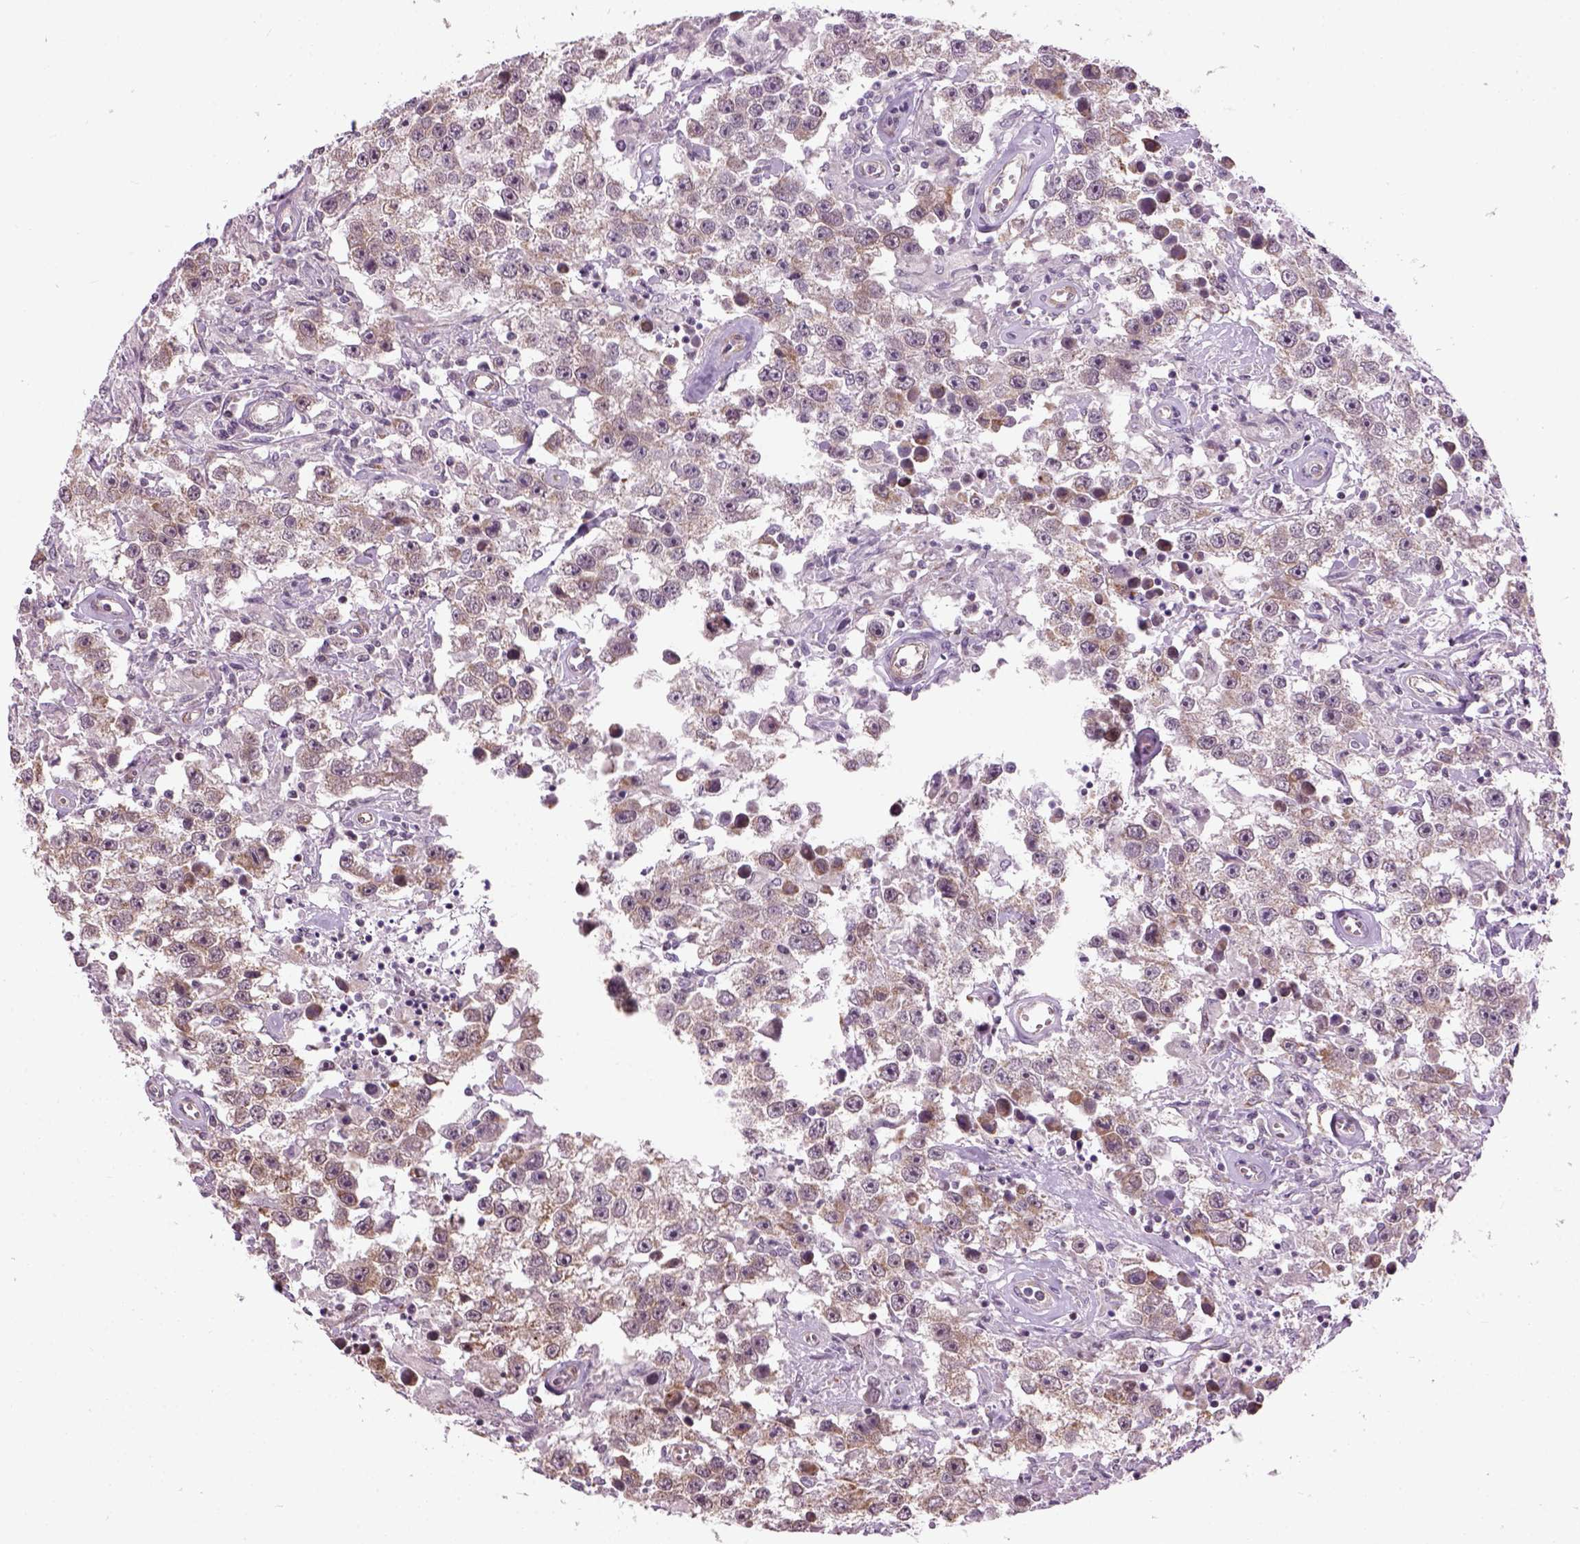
{"staining": {"intensity": "weak", "quantity": ">75%", "location": "cytoplasmic/membranous"}, "tissue": "testis cancer", "cell_type": "Tumor cells", "image_type": "cancer", "snomed": [{"axis": "morphology", "description": "Seminoma, NOS"}, {"axis": "topography", "description": "Testis"}], "caption": "Immunohistochemistry photomicrograph of testis cancer stained for a protein (brown), which exhibits low levels of weak cytoplasmic/membranous staining in about >75% of tumor cells.", "gene": "XK", "patient": {"sex": "male", "age": 43}}